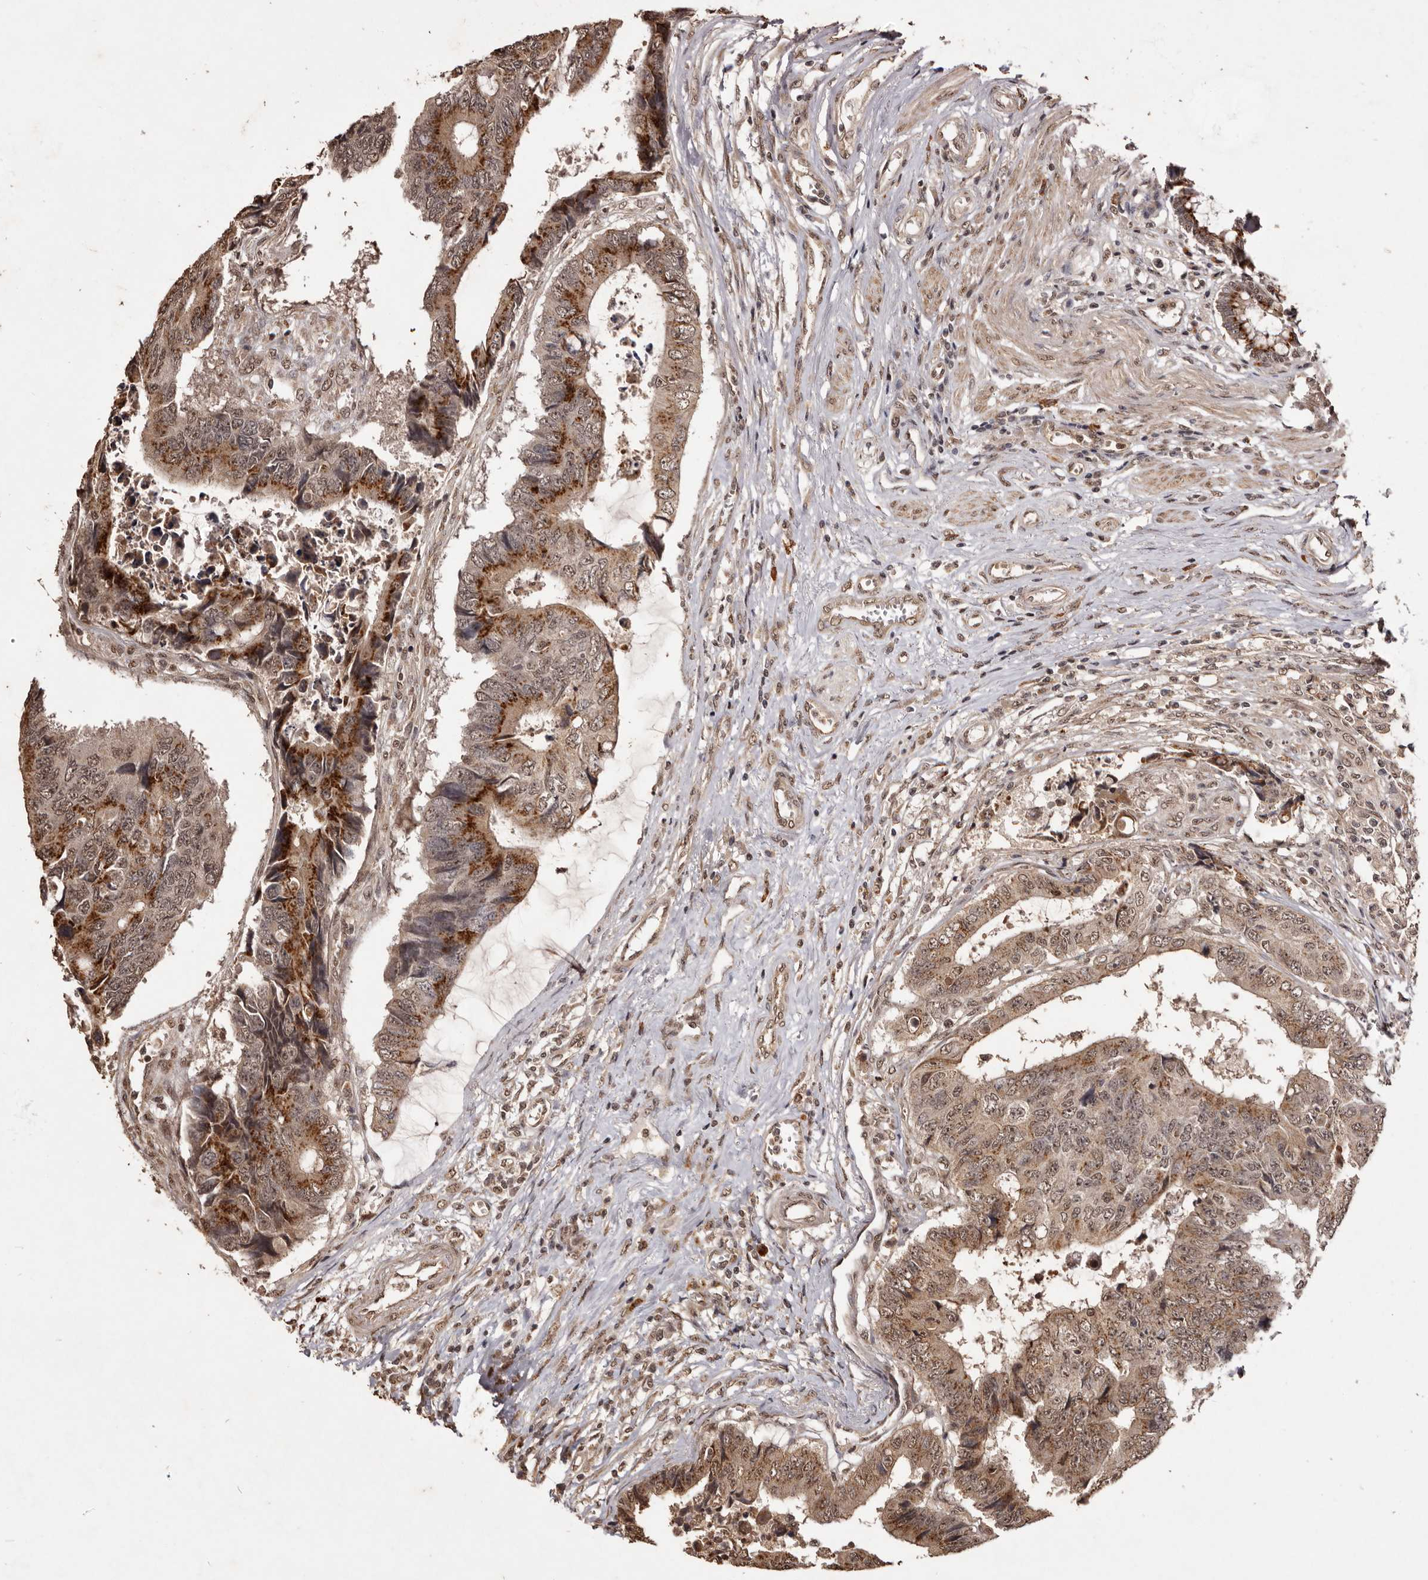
{"staining": {"intensity": "strong", "quantity": "25%-75%", "location": "cytoplasmic/membranous,nuclear"}, "tissue": "colorectal cancer", "cell_type": "Tumor cells", "image_type": "cancer", "snomed": [{"axis": "morphology", "description": "Adenocarcinoma, NOS"}, {"axis": "topography", "description": "Rectum"}], "caption": "A high amount of strong cytoplasmic/membranous and nuclear expression is seen in about 25%-75% of tumor cells in colorectal cancer (adenocarcinoma) tissue. Immunohistochemistry (ihc) stains the protein in brown and the nuclei are stained blue.", "gene": "NOTCH1", "patient": {"sex": "male", "age": 84}}